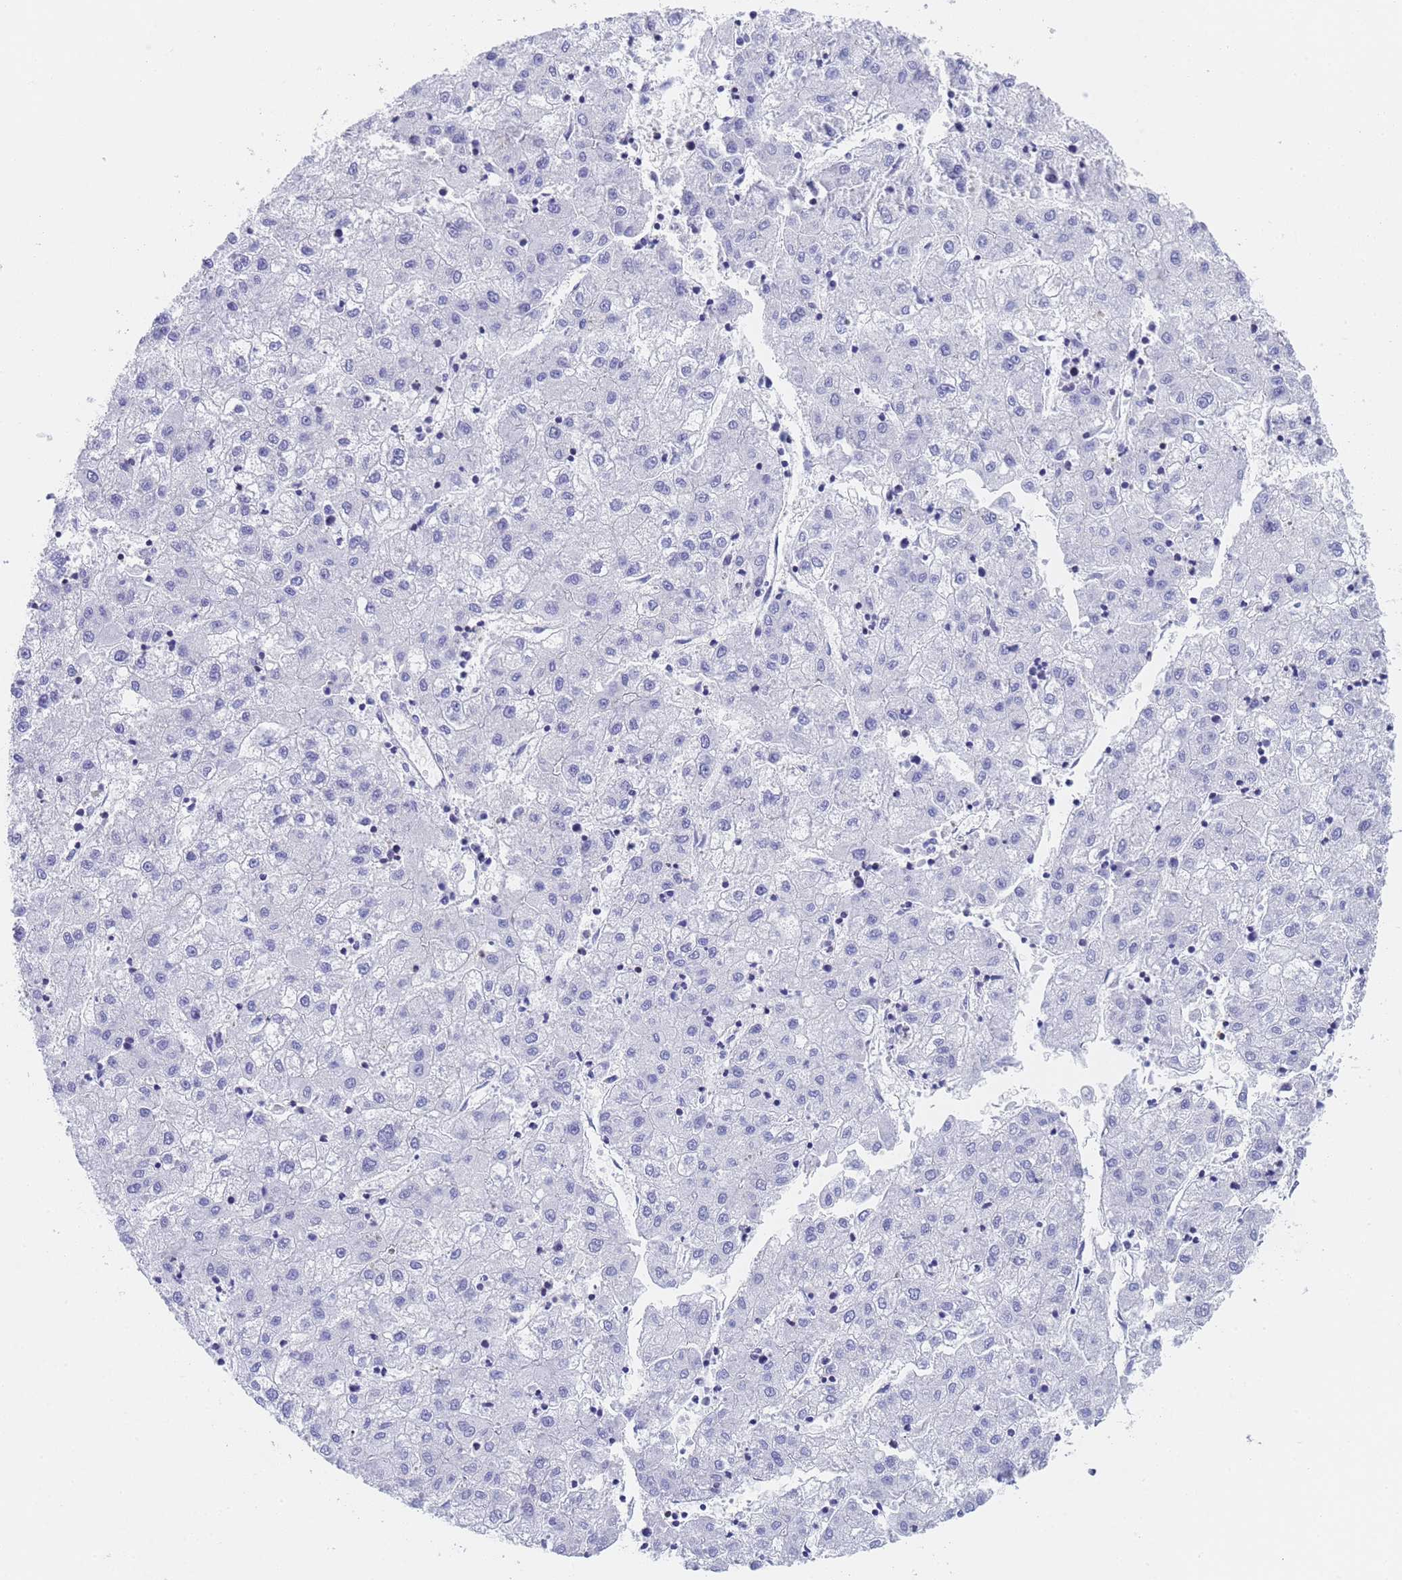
{"staining": {"intensity": "negative", "quantity": "none", "location": "none"}, "tissue": "liver cancer", "cell_type": "Tumor cells", "image_type": "cancer", "snomed": [{"axis": "morphology", "description": "Carcinoma, Hepatocellular, NOS"}, {"axis": "topography", "description": "Liver"}], "caption": "IHC histopathology image of liver cancer (hepatocellular carcinoma) stained for a protein (brown), which reveals no expression in tumor cells.", "gene": "STATH", "patient": {"sex": "male", "age": 72}}